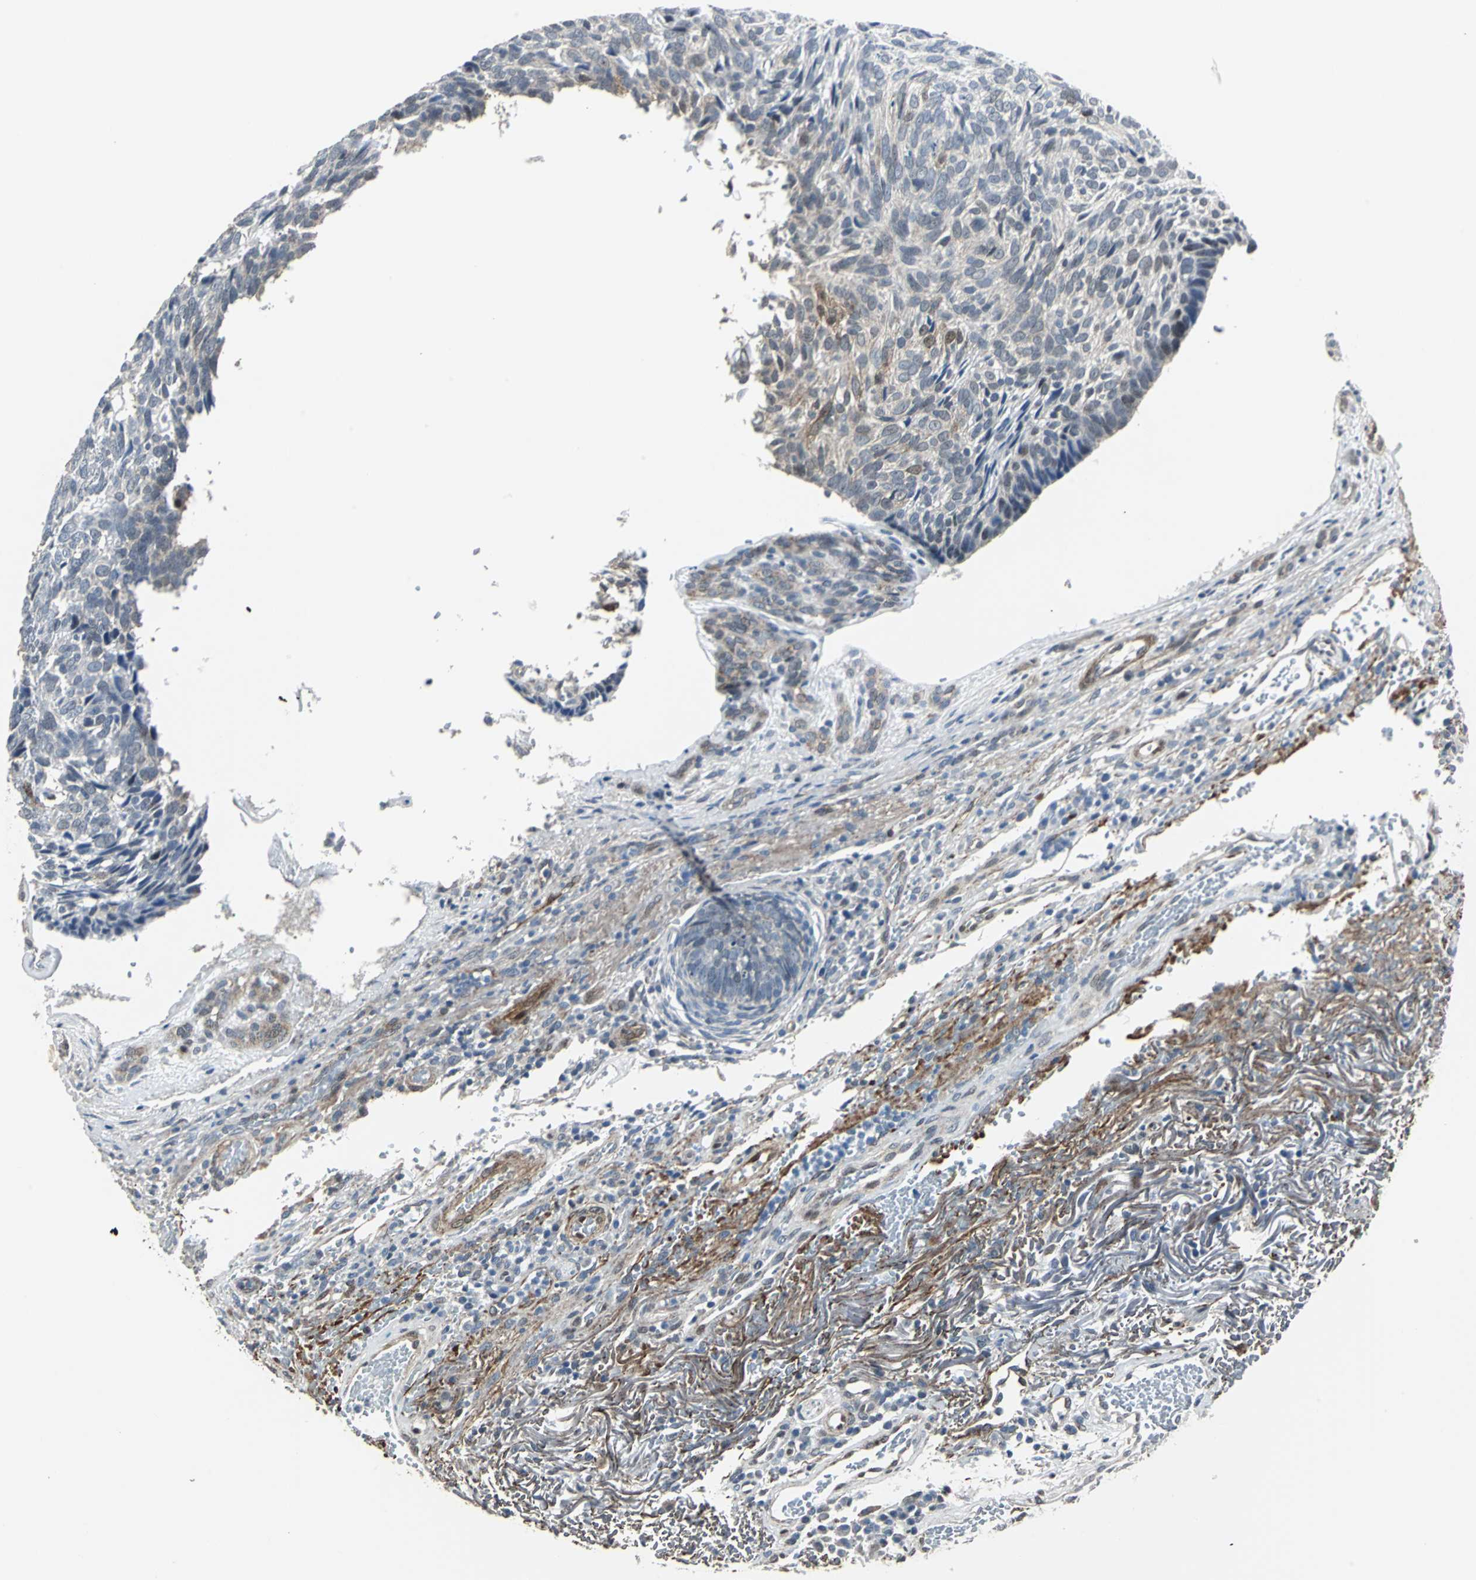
{"staining": {"intensity": "weak", "quantity": "25%-75%", "location": "cytoplasmic/membranous"}, "tissue": "skin cancer", "cell_type": "Tumor cells", "image_type": "cancer", "snomed": [{"axis": "morphology", "description": "Basal cell carcinoma"}, {"axis": "topography", "description": "Skin"}], "caption": "Immunohistochemistry histopathology image of neoplastic tissue: human skin cancer stained using immunohistochemistry reveals low levels of weak protein expression localized specifically in the cytoplasmic/membranous of tumor cells, appearing as a cytoplasmic/membranous brown color.", "gene": "DNAJB4", "patient": {"sex": "male", "age": 72}}